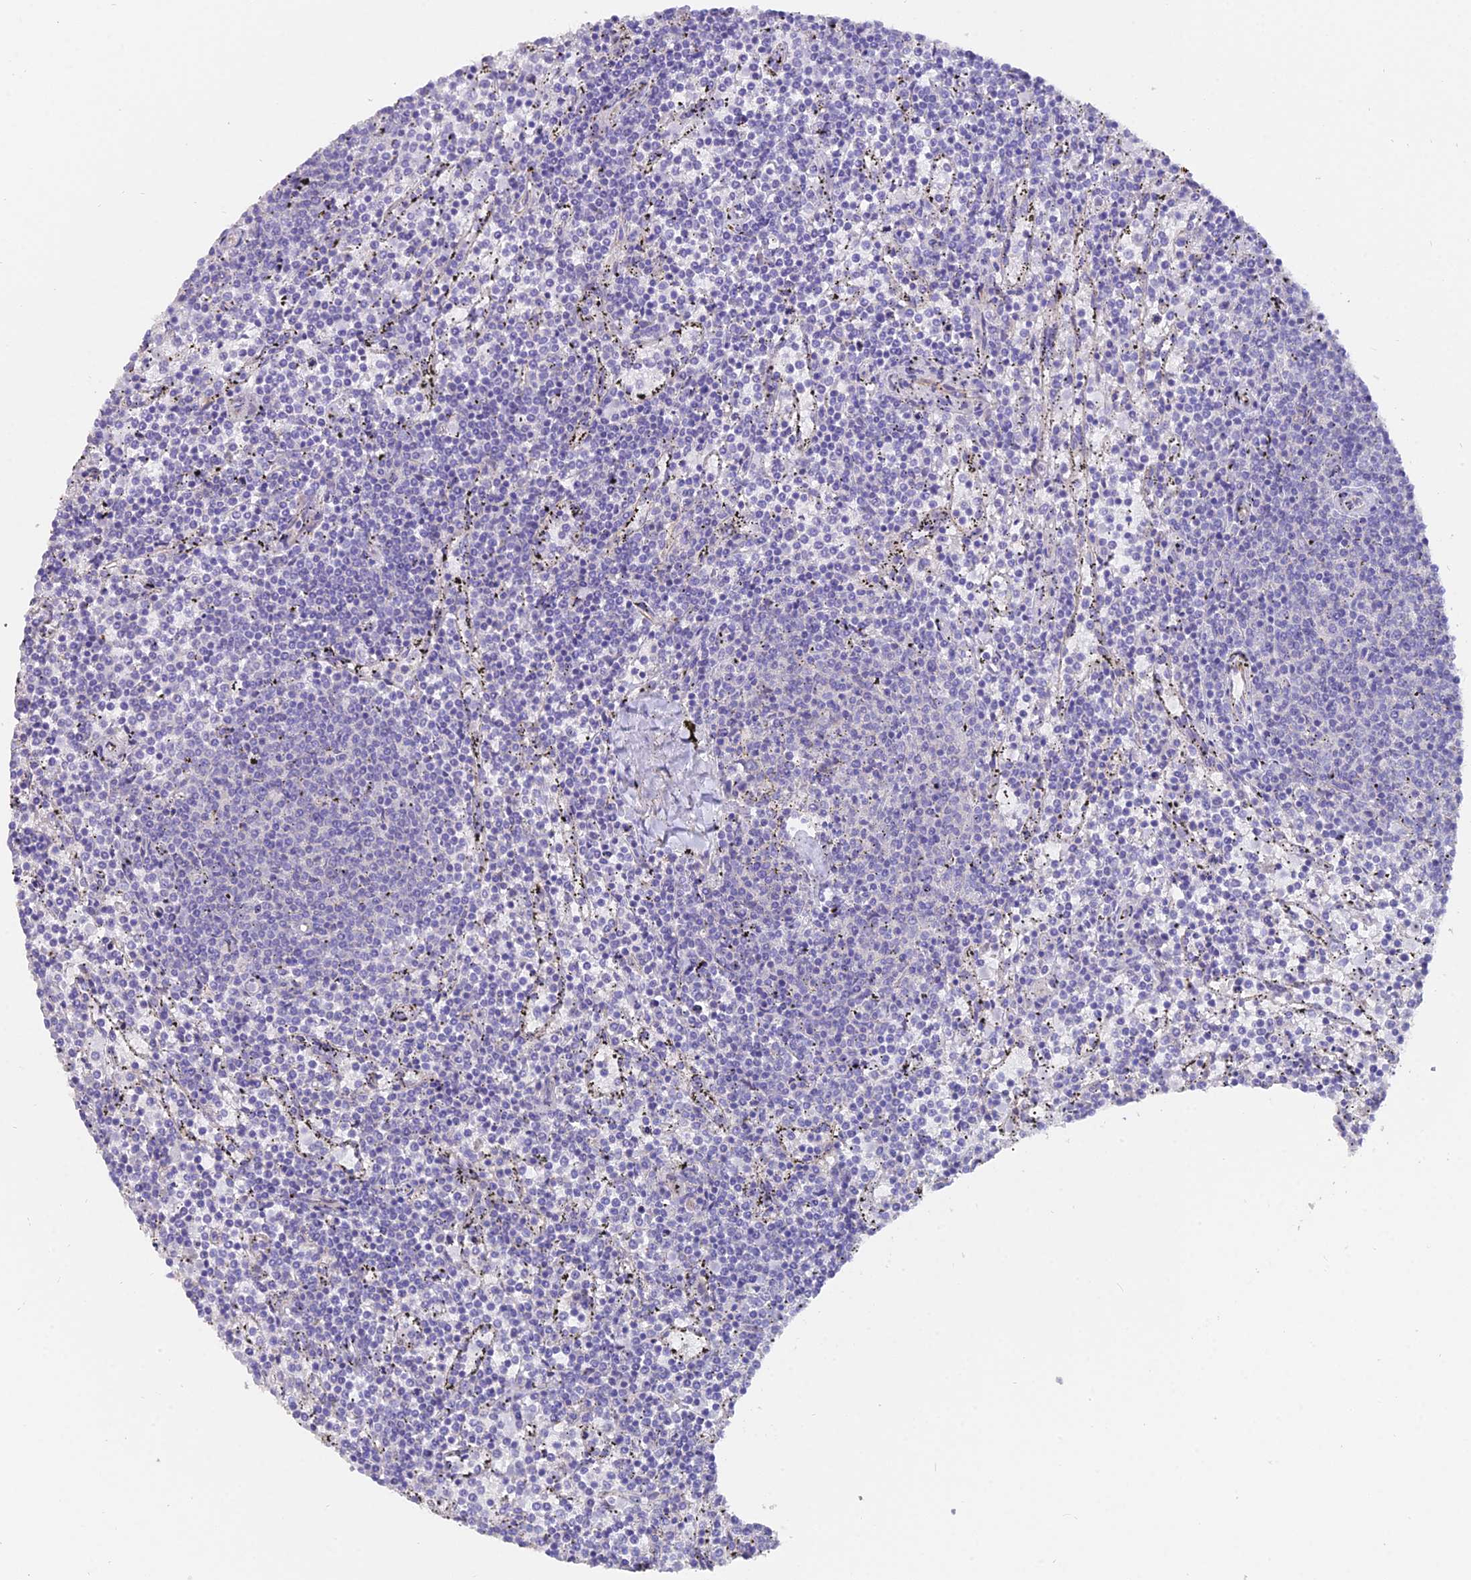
{"staining": {"intensity": "negative", "quantity": "none", "location": "none"}, "tissue": "lymphoma", "cell_type": "Tumor cells", "image_type": "cancer", "snomed": [{"axis": "morphology", "description": "Malignant lymphoma, non-Hodgkin's type, Low grade"}, {"axis": "topography", "description": "Spleen"}], "caption": "Tumor cells are negative for protein expression in human lymphoma.", "gene": "FAM168B", "patient": {"sex": "female", "age": 50}}